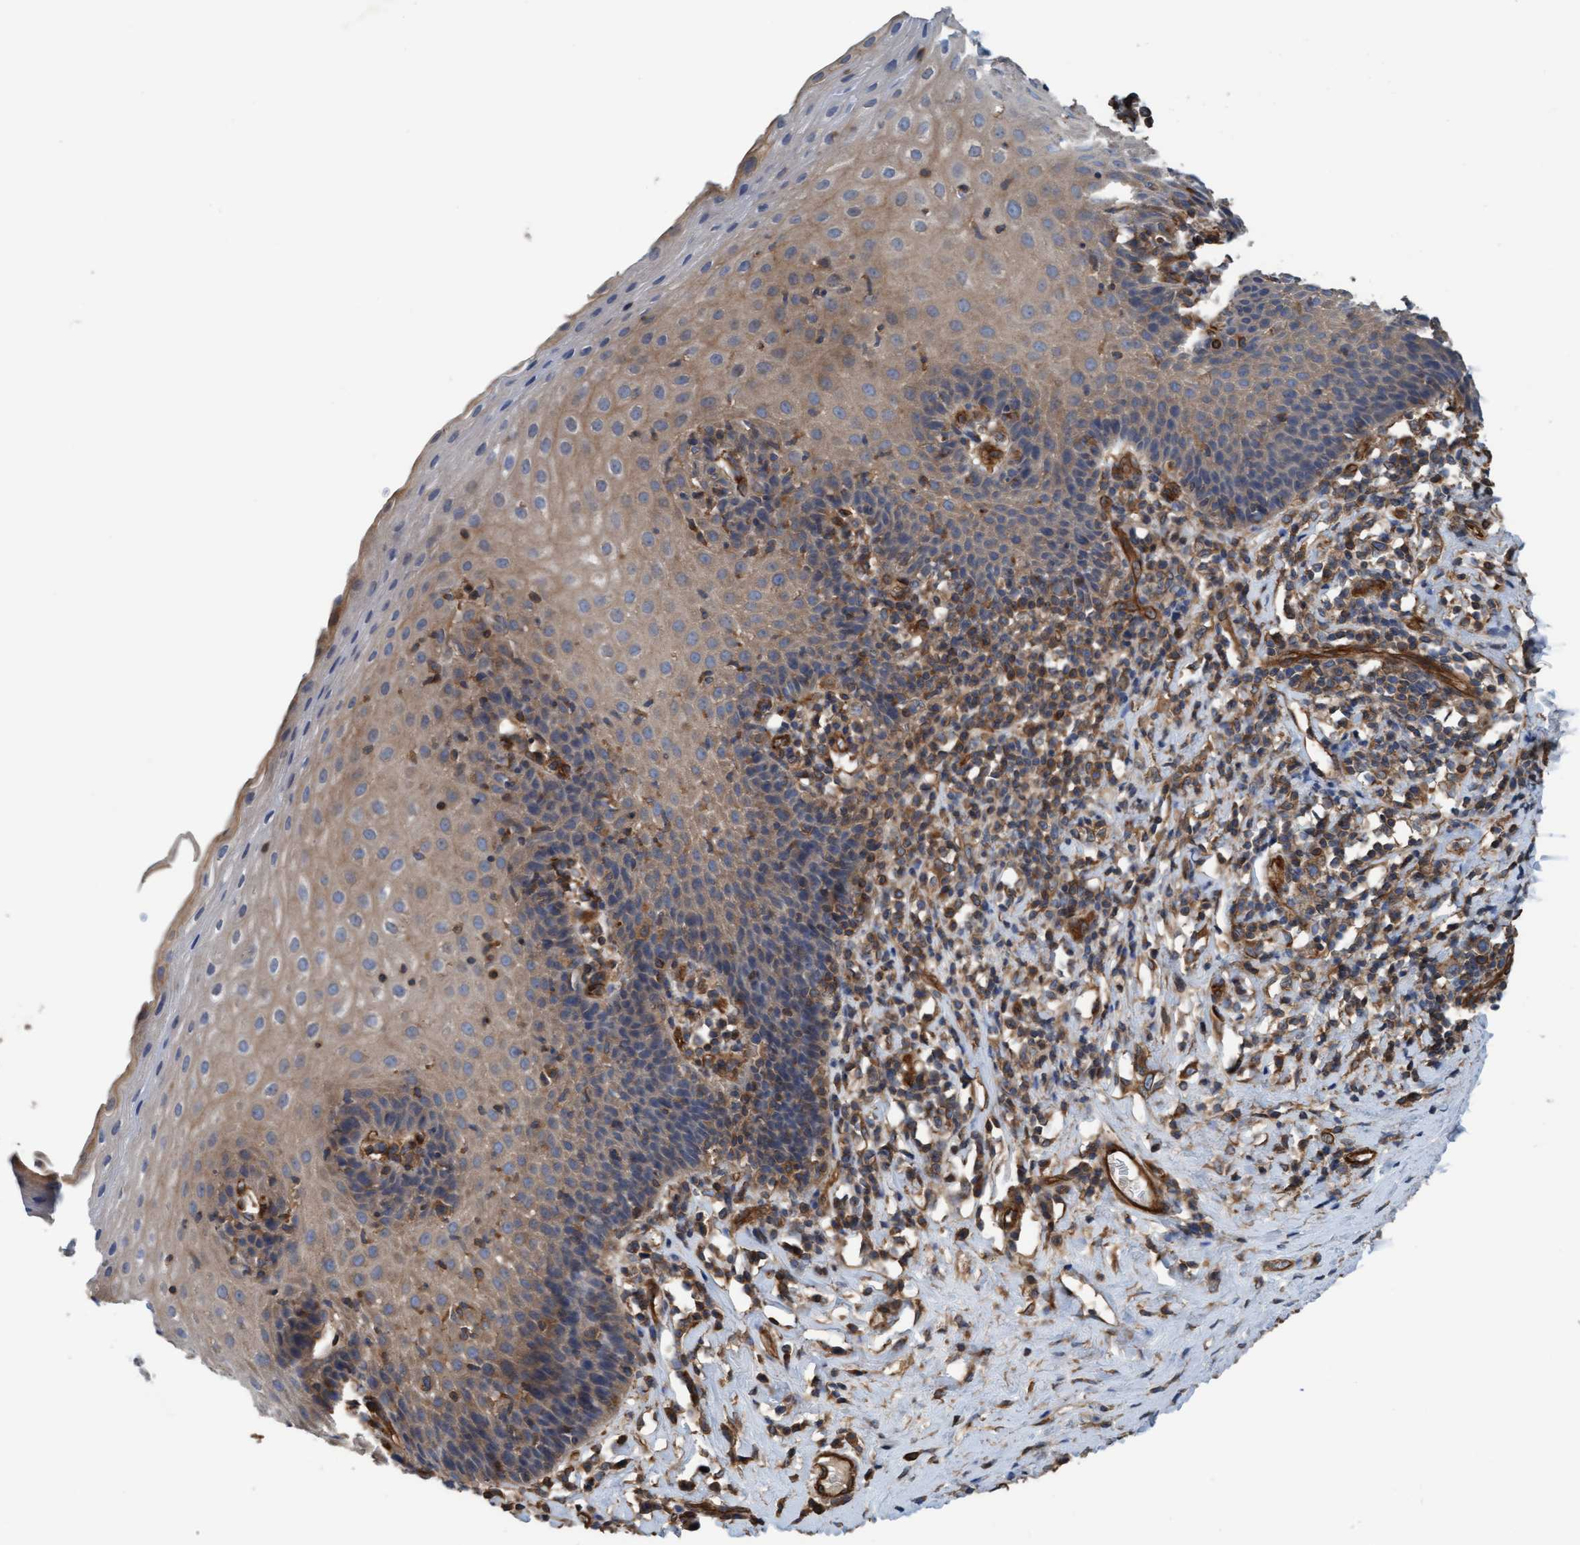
{"staining": {"intensity": "moderate", "quantity": ">75%", "location": "cytoplasmic/membranous"}, "tissue": "esophagus", "cell_type": "Squamous epithelial cells", "image_type": "normal", "snomed": [{"axis": "morphology", "description": "Normal tissue, NOS"}, {"axis": "topography", "description": "Esophagus"}], "caption": "Immunohistochemical staining of unremarkable human esophagus displays moderate cytoplasmic/membranous protein expression in about >75% of squamous epithelial cells.", "gene": "STXBP4", "patient": {"sex": "female", "age": 61}}